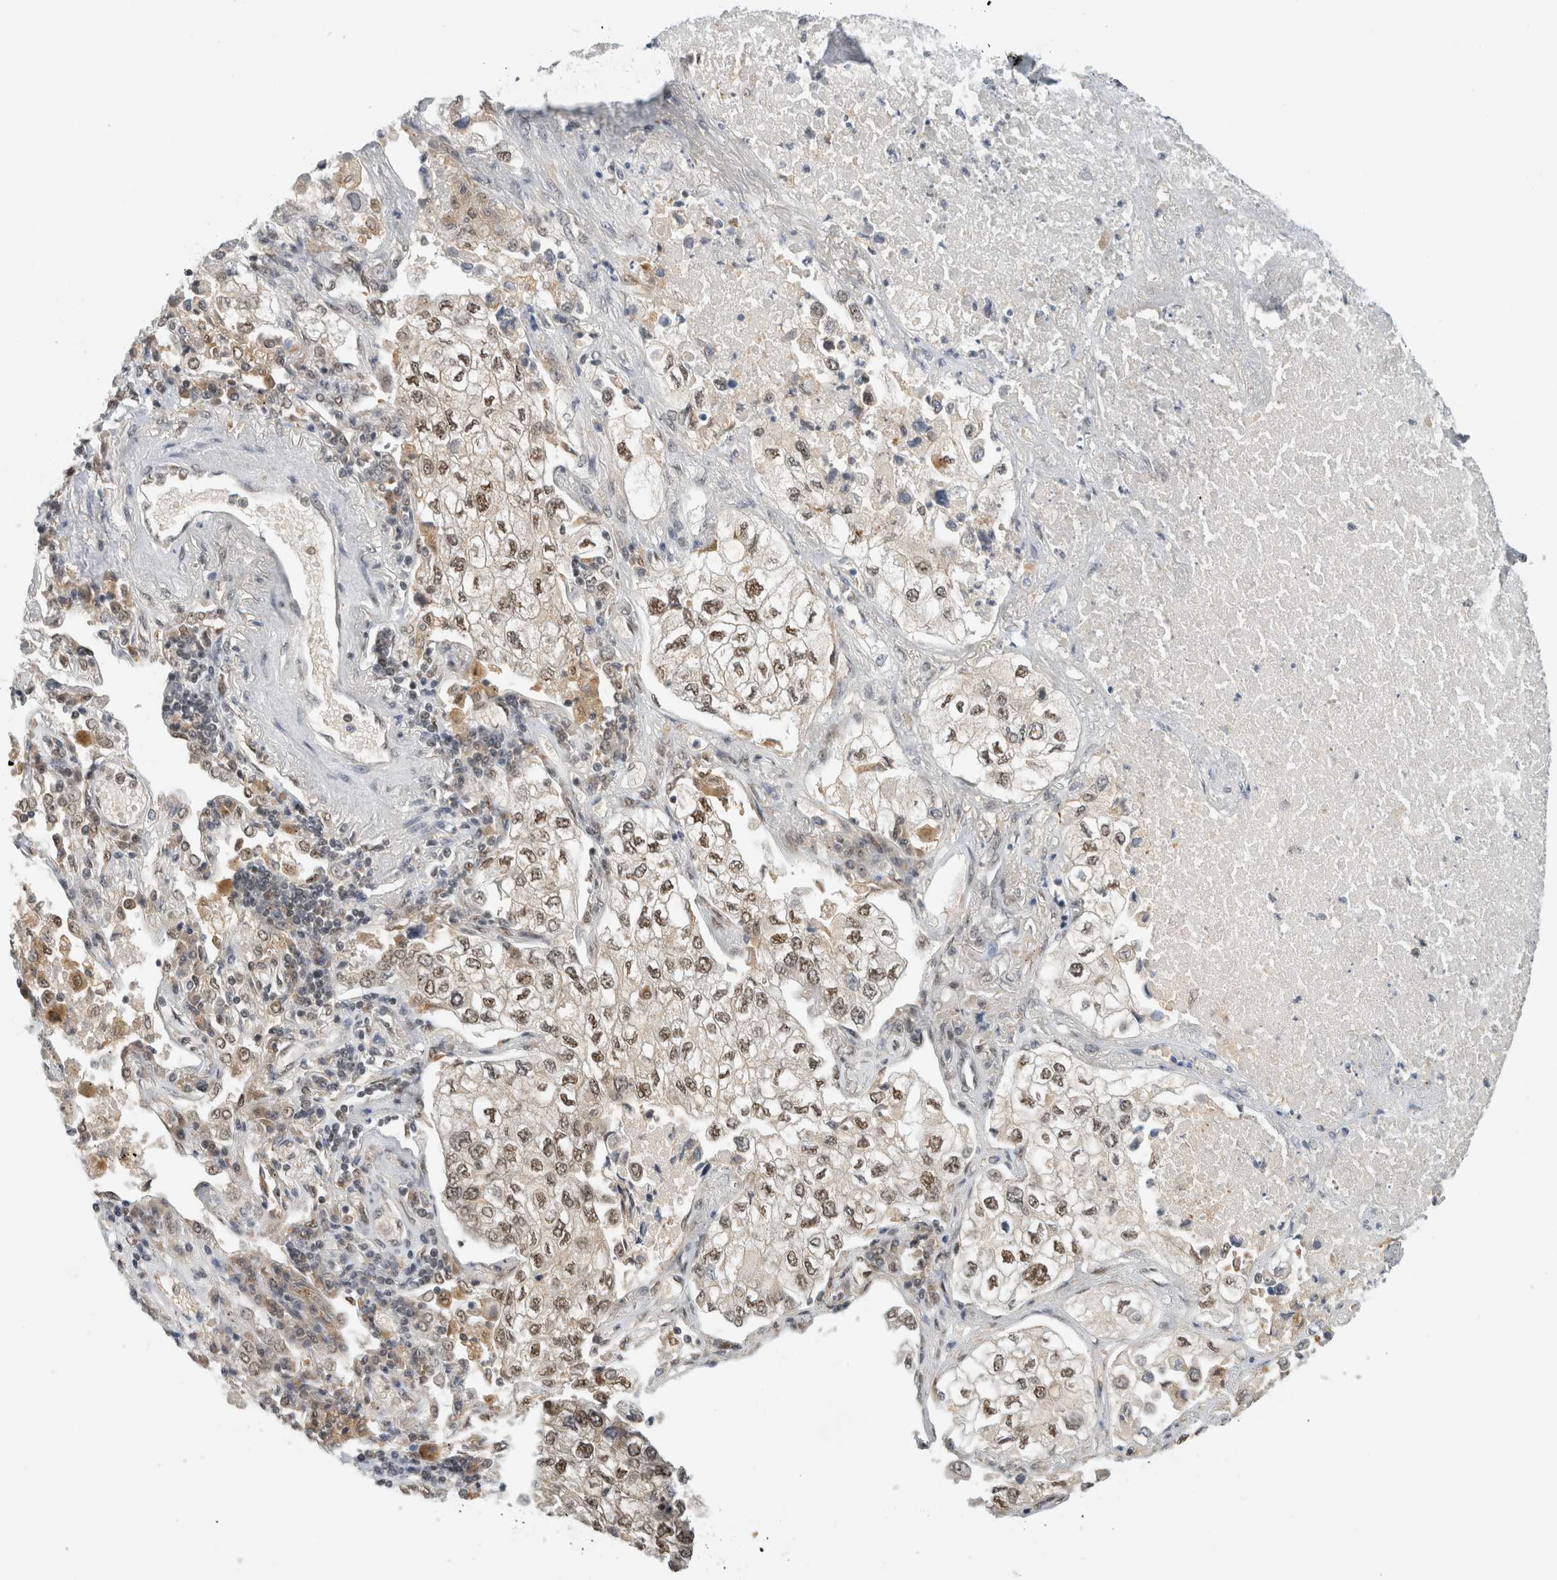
{"staining": {"intensity": "moderate", "quantity": ">75%", "location": "nuclear"}, "tissue": "lung cancer", "cell_type": "Tumor cells", "image_type": "cancer", "snomed": [{"axis": "morphology", "description": "Adenocarcinoma, NOS"}, {"axis": "topography", "description": "Lung"}], "caption": "Immunohistochemistry (IHC) of human lung adenocarcinoma exhibits medium levels of moderate nuclear positivity in about >75% of tumor cells.", "gene": "NCAPG2", "patient": {"sex": "male", "age": 63}}